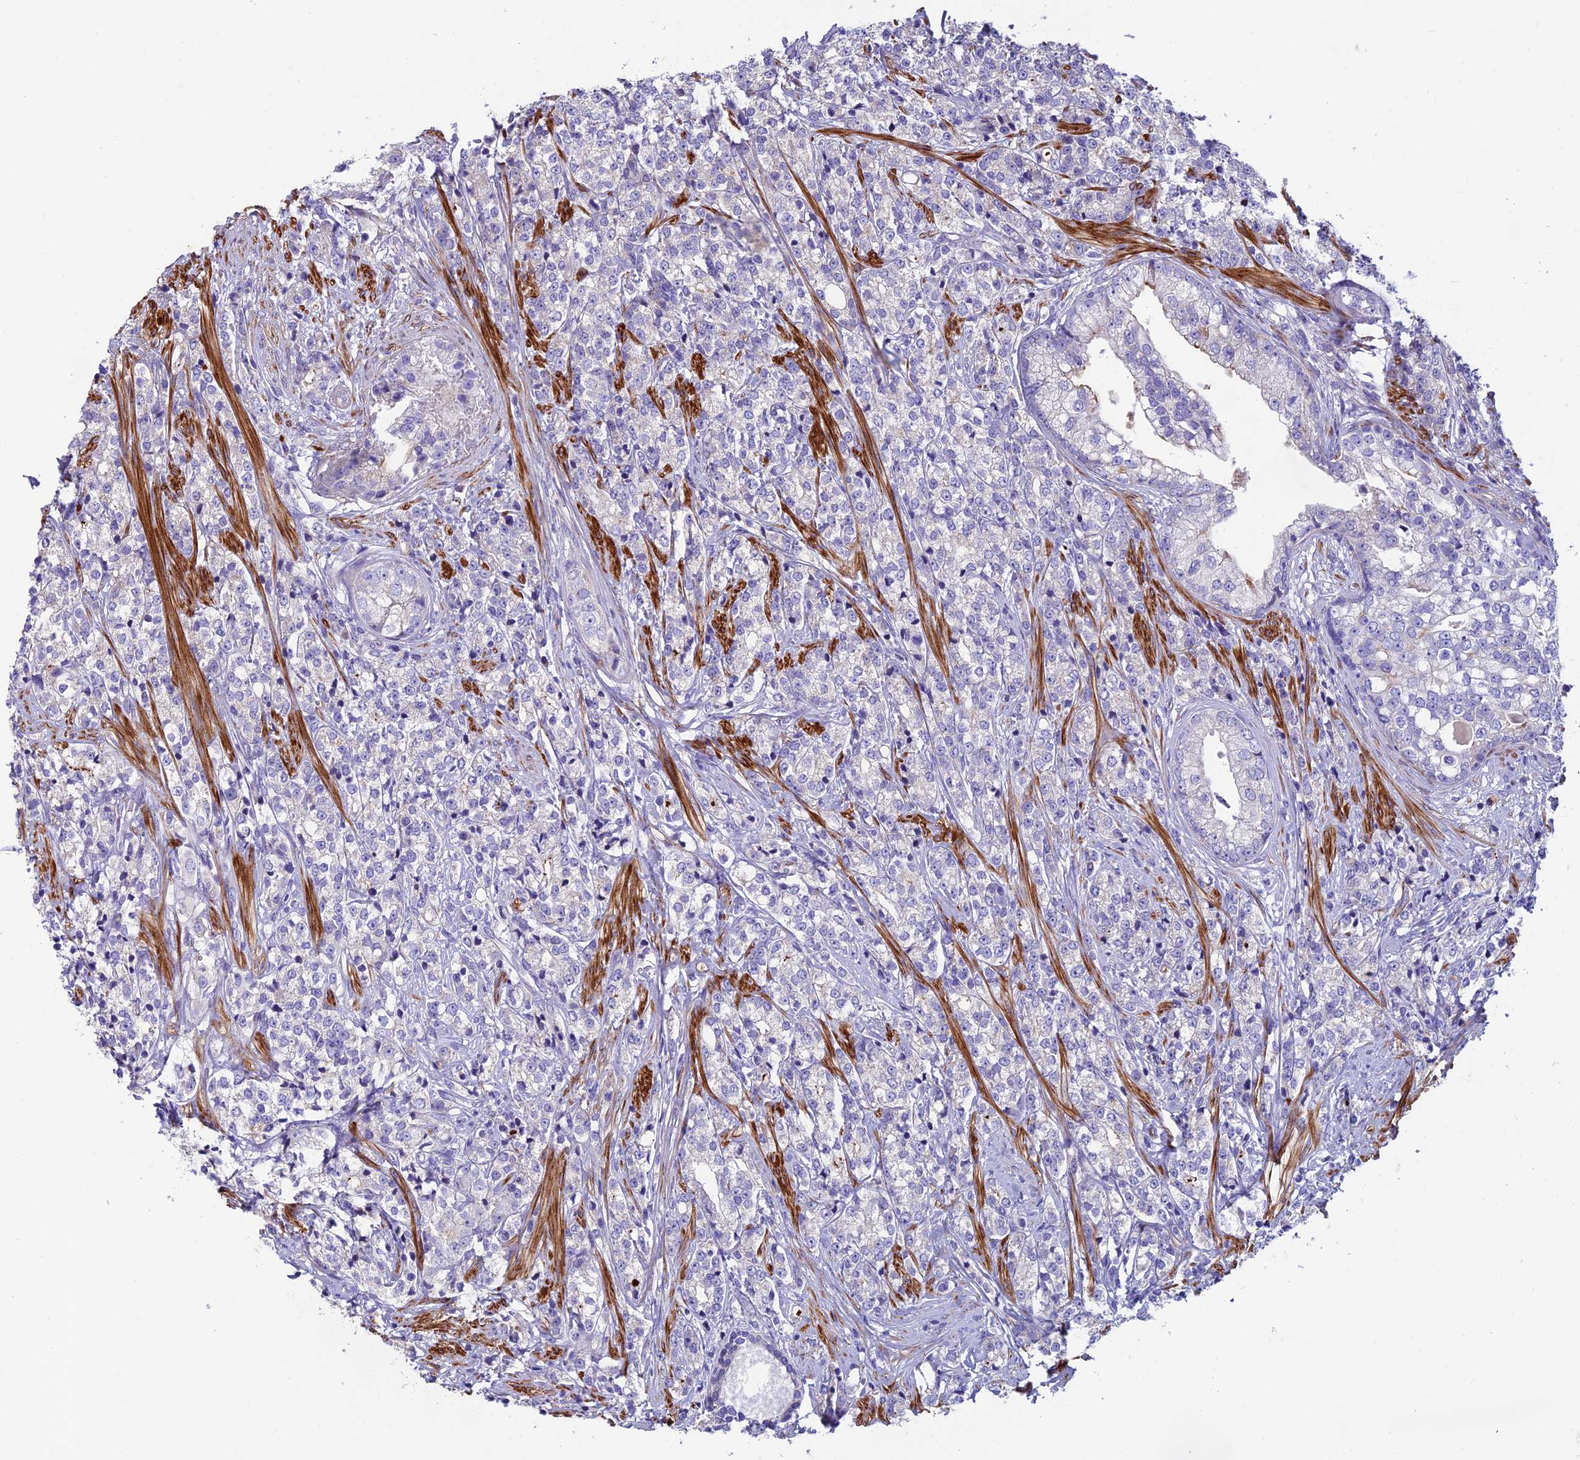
{"staining": {"intensity": "moderate", "quantity": "<25%", "location": "cytoplasmic/membranous"}, "tissue": "prostate cancer", "cell_type": "Tumor cells", "image_type": "cancer", "snomed": [{"axis": "morphology", "description": "Adenocarcinoma, High grade"}, {"axis": "topography", "description": "Prostate"}], "caption": "Immunohistochemical staining of human prostate cancer (high-grade adenocarcinoma) displays moderate cytoplasmic/membranous protein positivity in about <25% of tumor cells.", "gene": "FAM178B", "patient": {"sex": "male", "age": 69}}